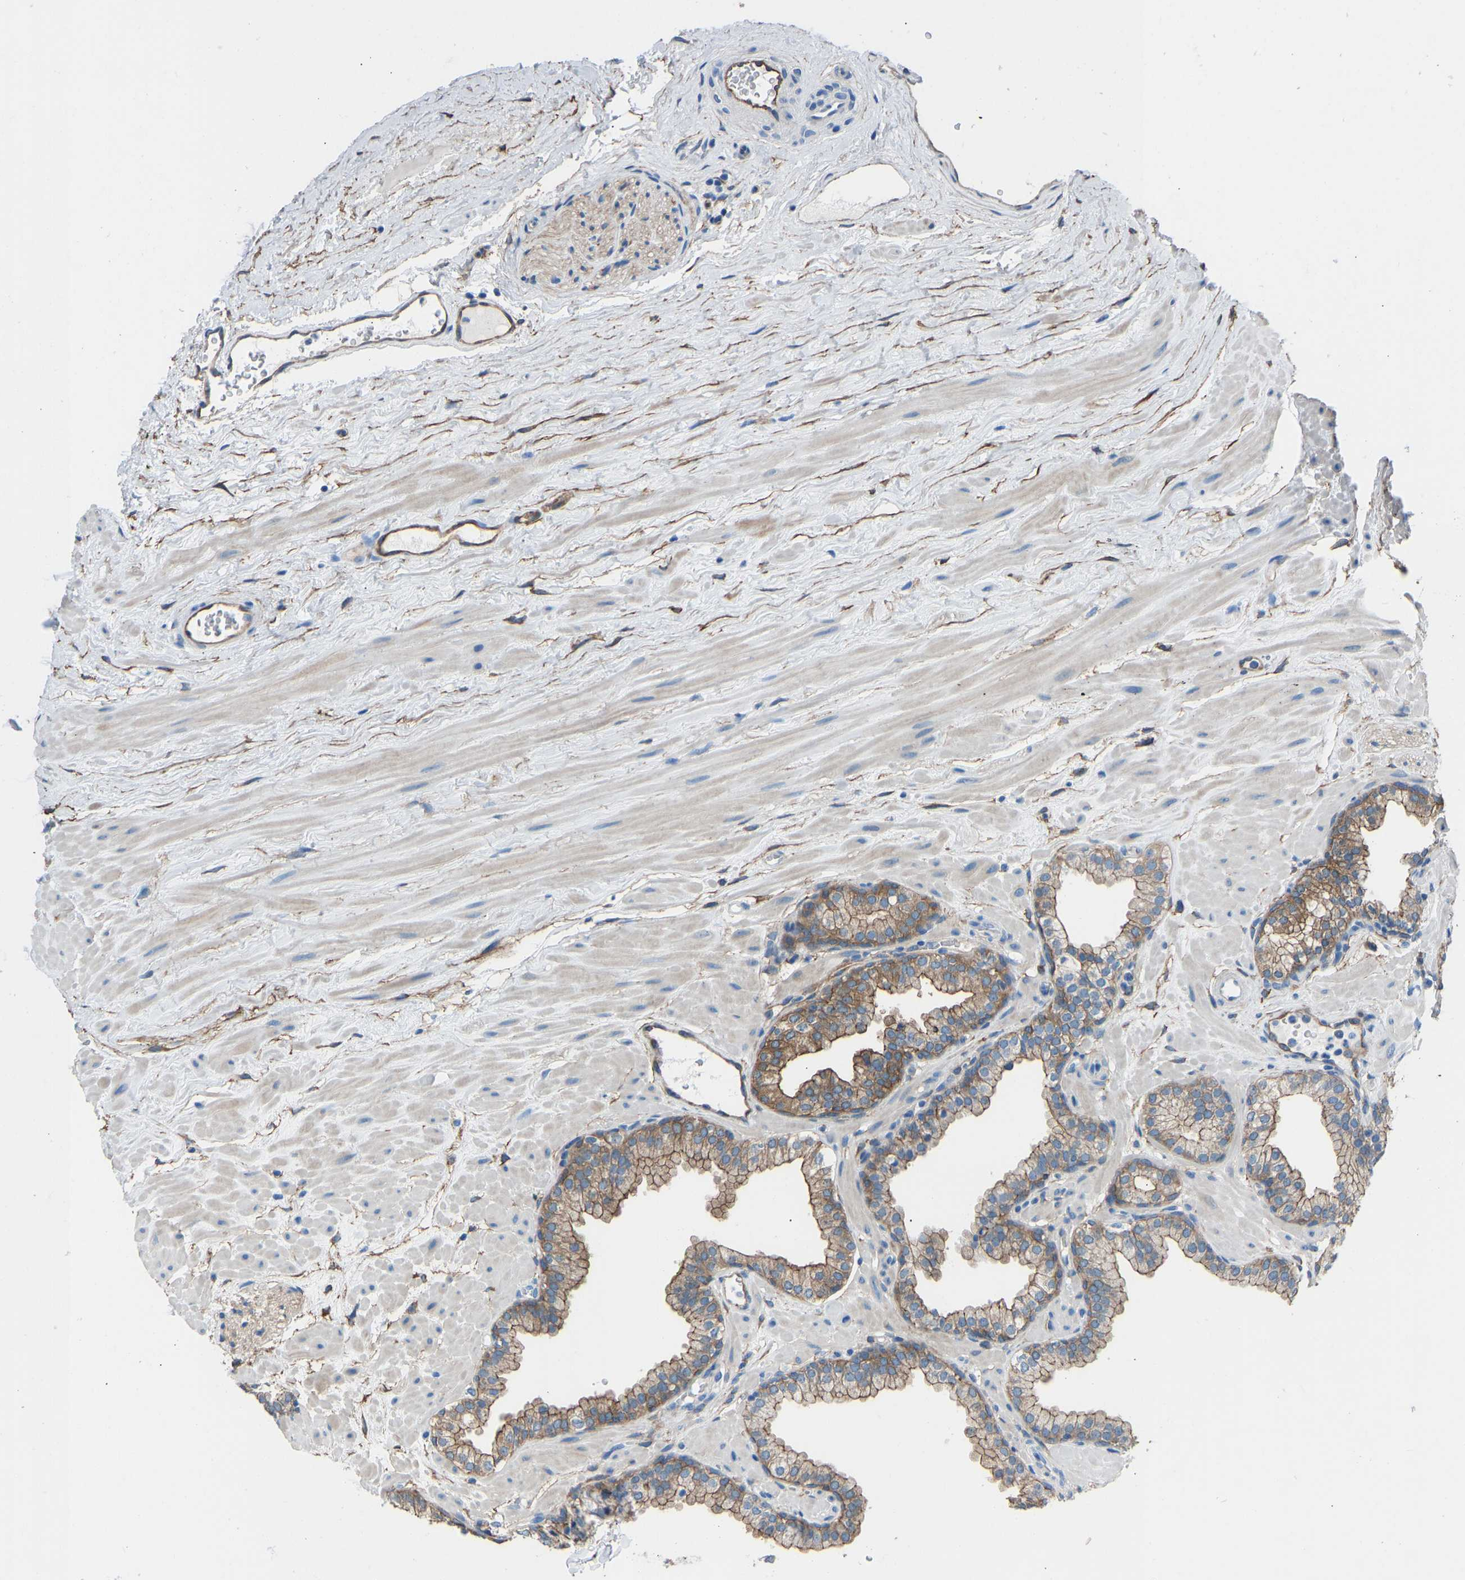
{"staining": {"intensity": "moderate", "quantity": ">75%", "location": "cytoplasmic/membranous"}, "tissue": "prostate", "cell_type": "Glandular cells", "image_type": "normal", "snomed": [{"axis": "morphology", "description": "Normal tissue, NOS"}, {"axis": "morphology", "description": "Urothelial carcinoma, Low grade"}, {"axis": "topography", "description": "Urinary bladder"}, {"axis": "topography", "description": "Prostate"}], "caption": "Protein staining of unremarkable prostate demonstrates moderate cytoplasmic/membranous expression in about >75% of glandular cells.", "gene": "MYH10", "patient": {"sex": "male", "age": 60}}